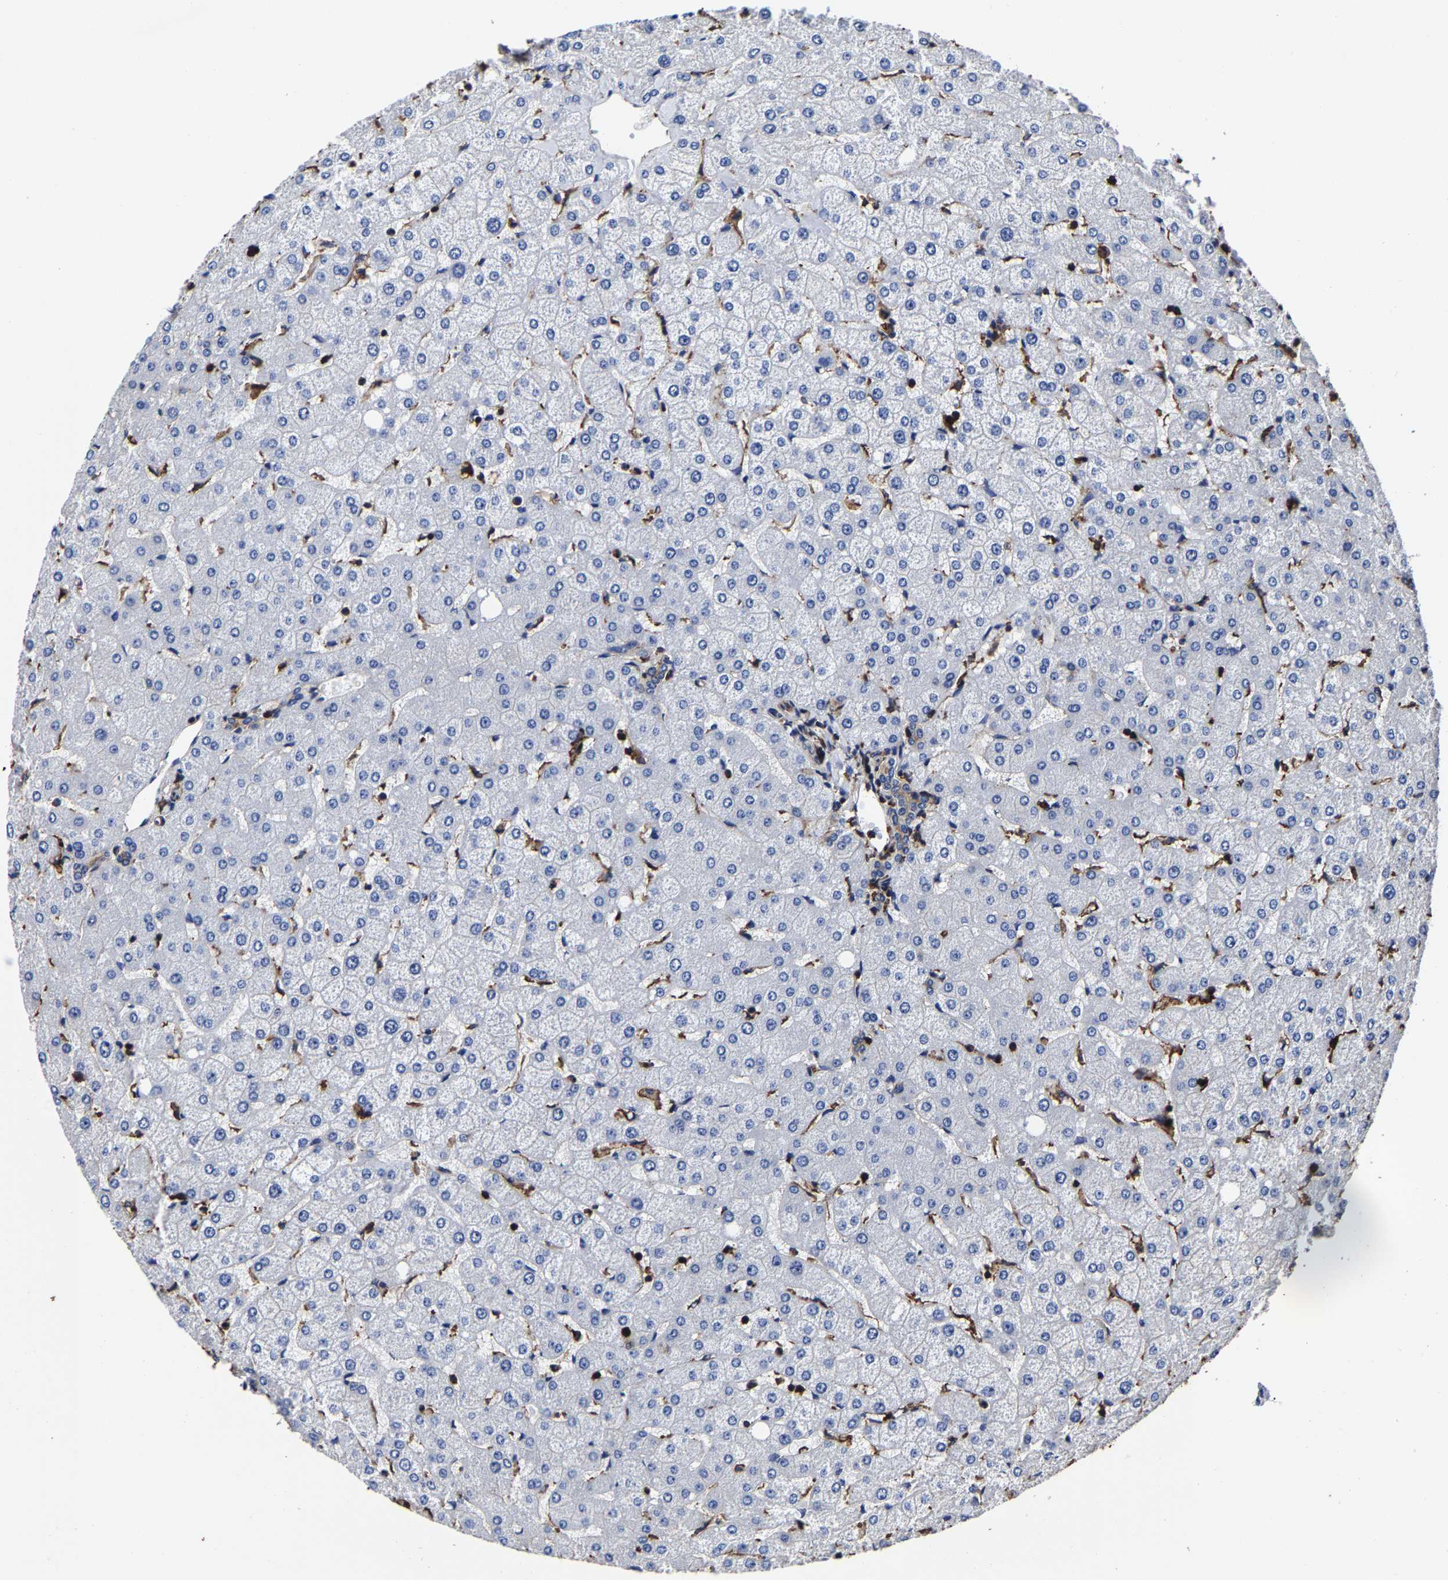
{"staining": {"intensity": "weak", "quantity": "25%-75%", "location": "cytoplasmic/membranous"}, "tissue": "liver", "cell_type": "Cholangiocytes", "image_type": "normal", "snomed": [{"axis": "morphology", "description": "Normal tissue, NOS"}, {"axis": "topography", "description": "Liver"}], "caption": "A low amount of weak cytoplasmic/membranous positivity is seen in about 25%-75% of cholangiocytes in unremarkable liver. (DAB IHC, brown staining for protein, blue staining for nuclei).", "gene": "SSH3", "patient": {"sex": "female", "age": 54}}